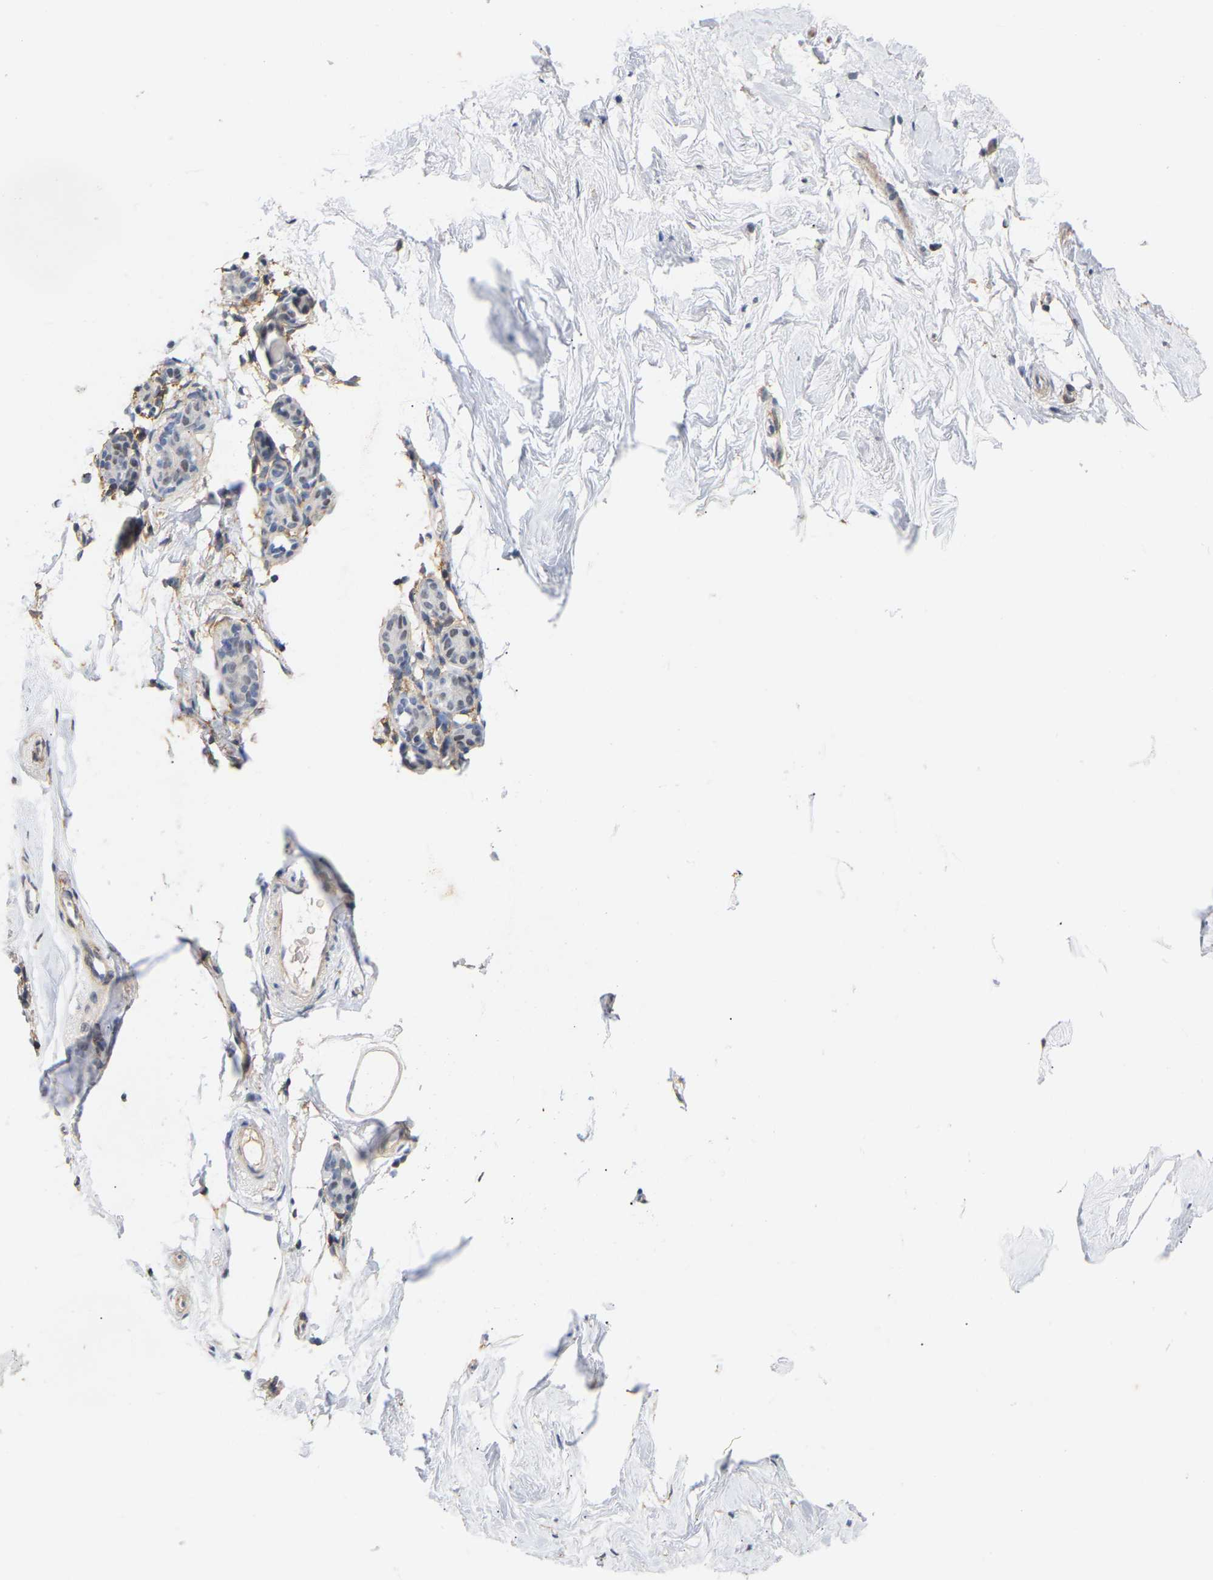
{"staining": {"intensity": "weak", "quantity": "<25%", "location": "cytoplasmic/membranous"}, "tissue": "breast", "cell_type": "Glandular cells", "image_type": "normal", "snomed": [{"axis": "morphology", "description": "Normal tissue, NOS"}, {"axis": "topography", "description": "Breast"}], "caption": "High power microscopy photomicrograph of an IHC histopathology image of unremarkable breast, revealing no significant staining in glandular cells.", "gene": "AMPH", "patient": {"sex": "female", "age": 62}}